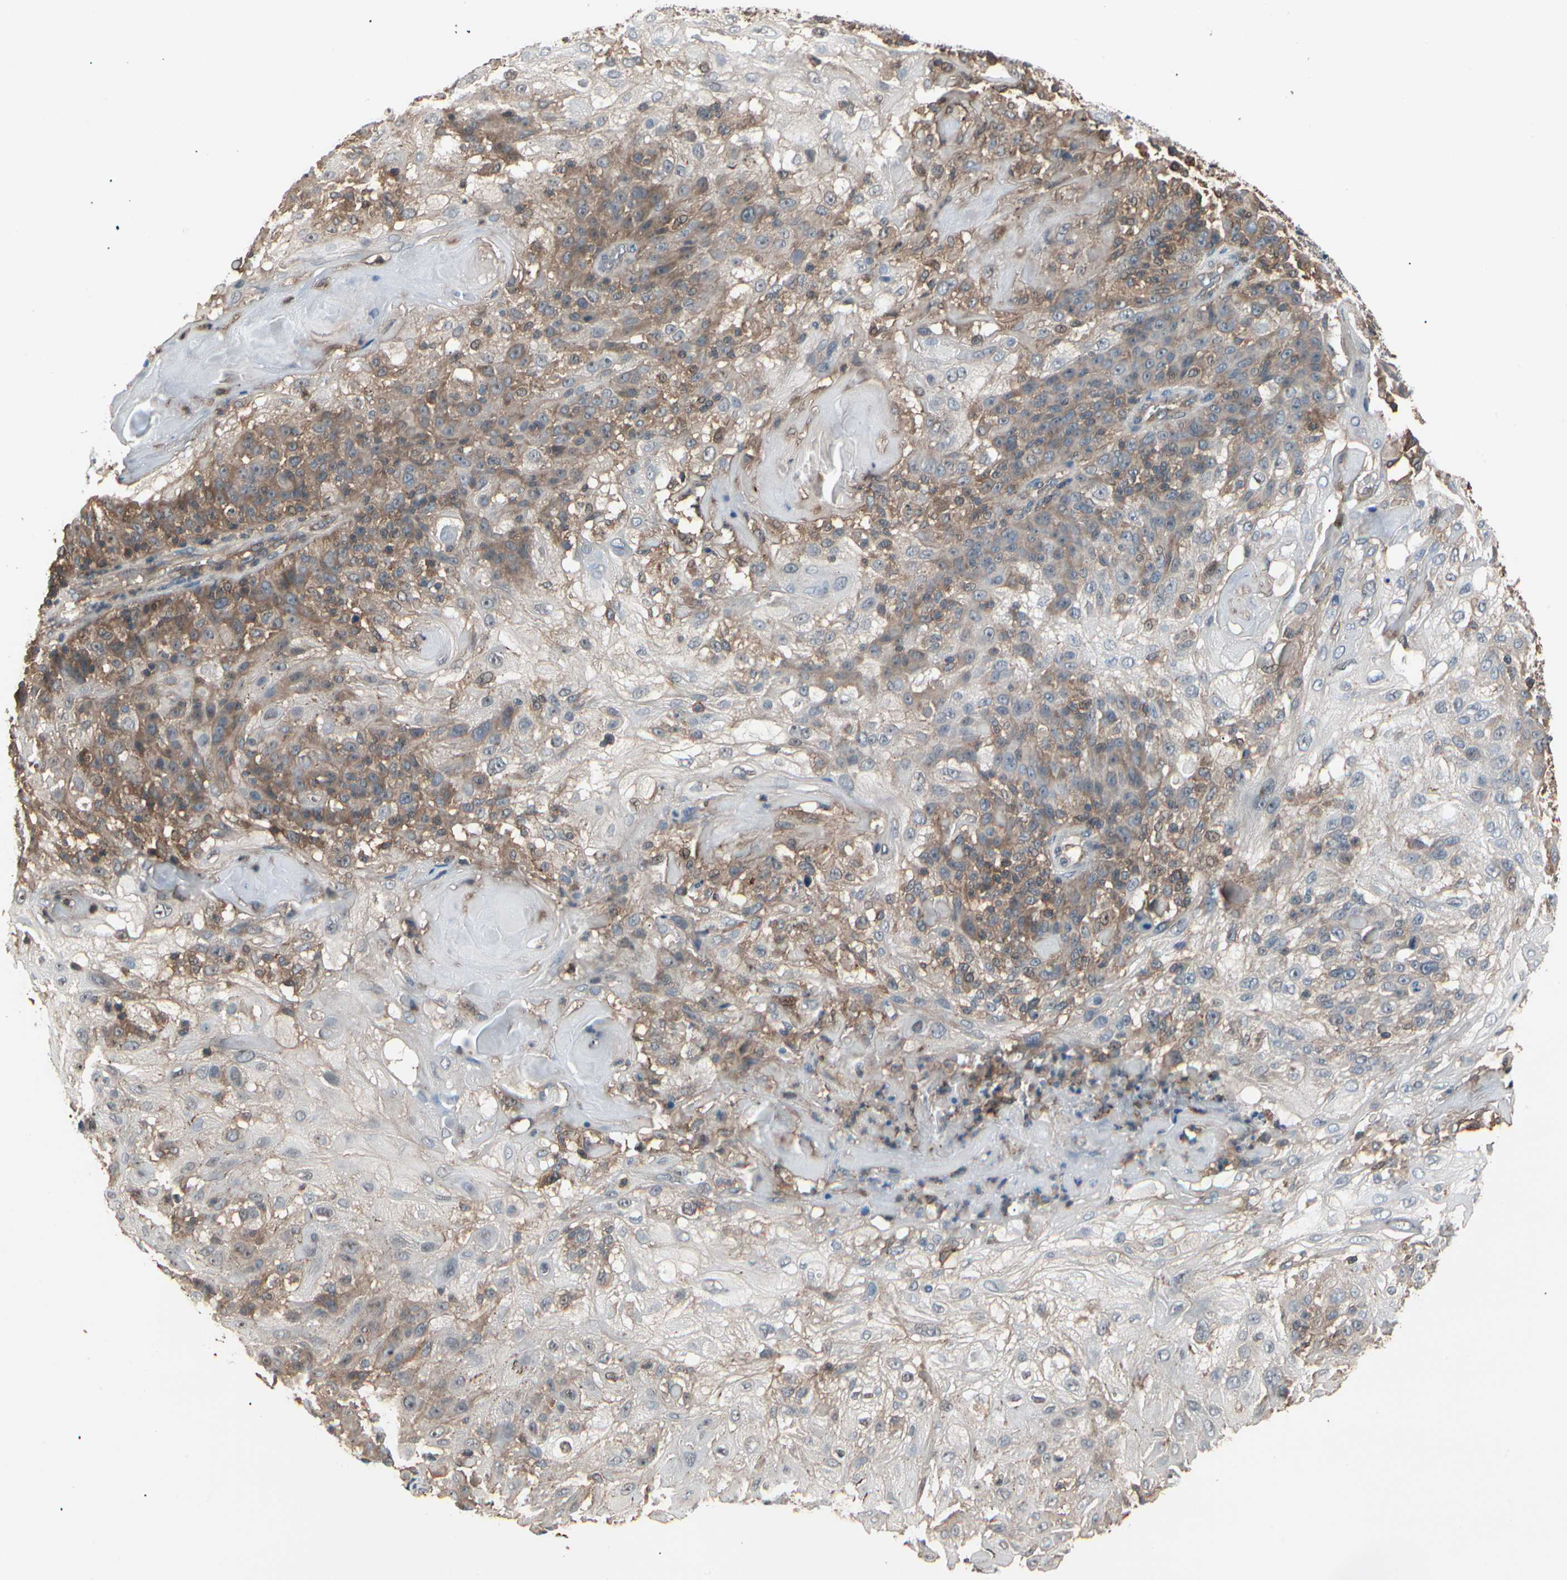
{"staining": {"intensity": "weak", "quantity": "25%-75%", "location": "cytoplasmic/membranous"}, "tissue": "skin cancer", "cell_type": "Tumor cells", "image_type": "cancer", "snomed": [{"axis": "morphology", "description": "Normal tissue, NOS"}, {"axis": "morphology", "description": "Squamous cell carcinoma, NOS"}, {"axis": "topography", "description": "Skin"}], "caption": "Skin squamous cell carcinoma stained for a protein reveals weak cytoplasmic/membranous positivity in tumor cells.", "gene": "MAPK13", "patient": {"sex": "female", "age": 83}}